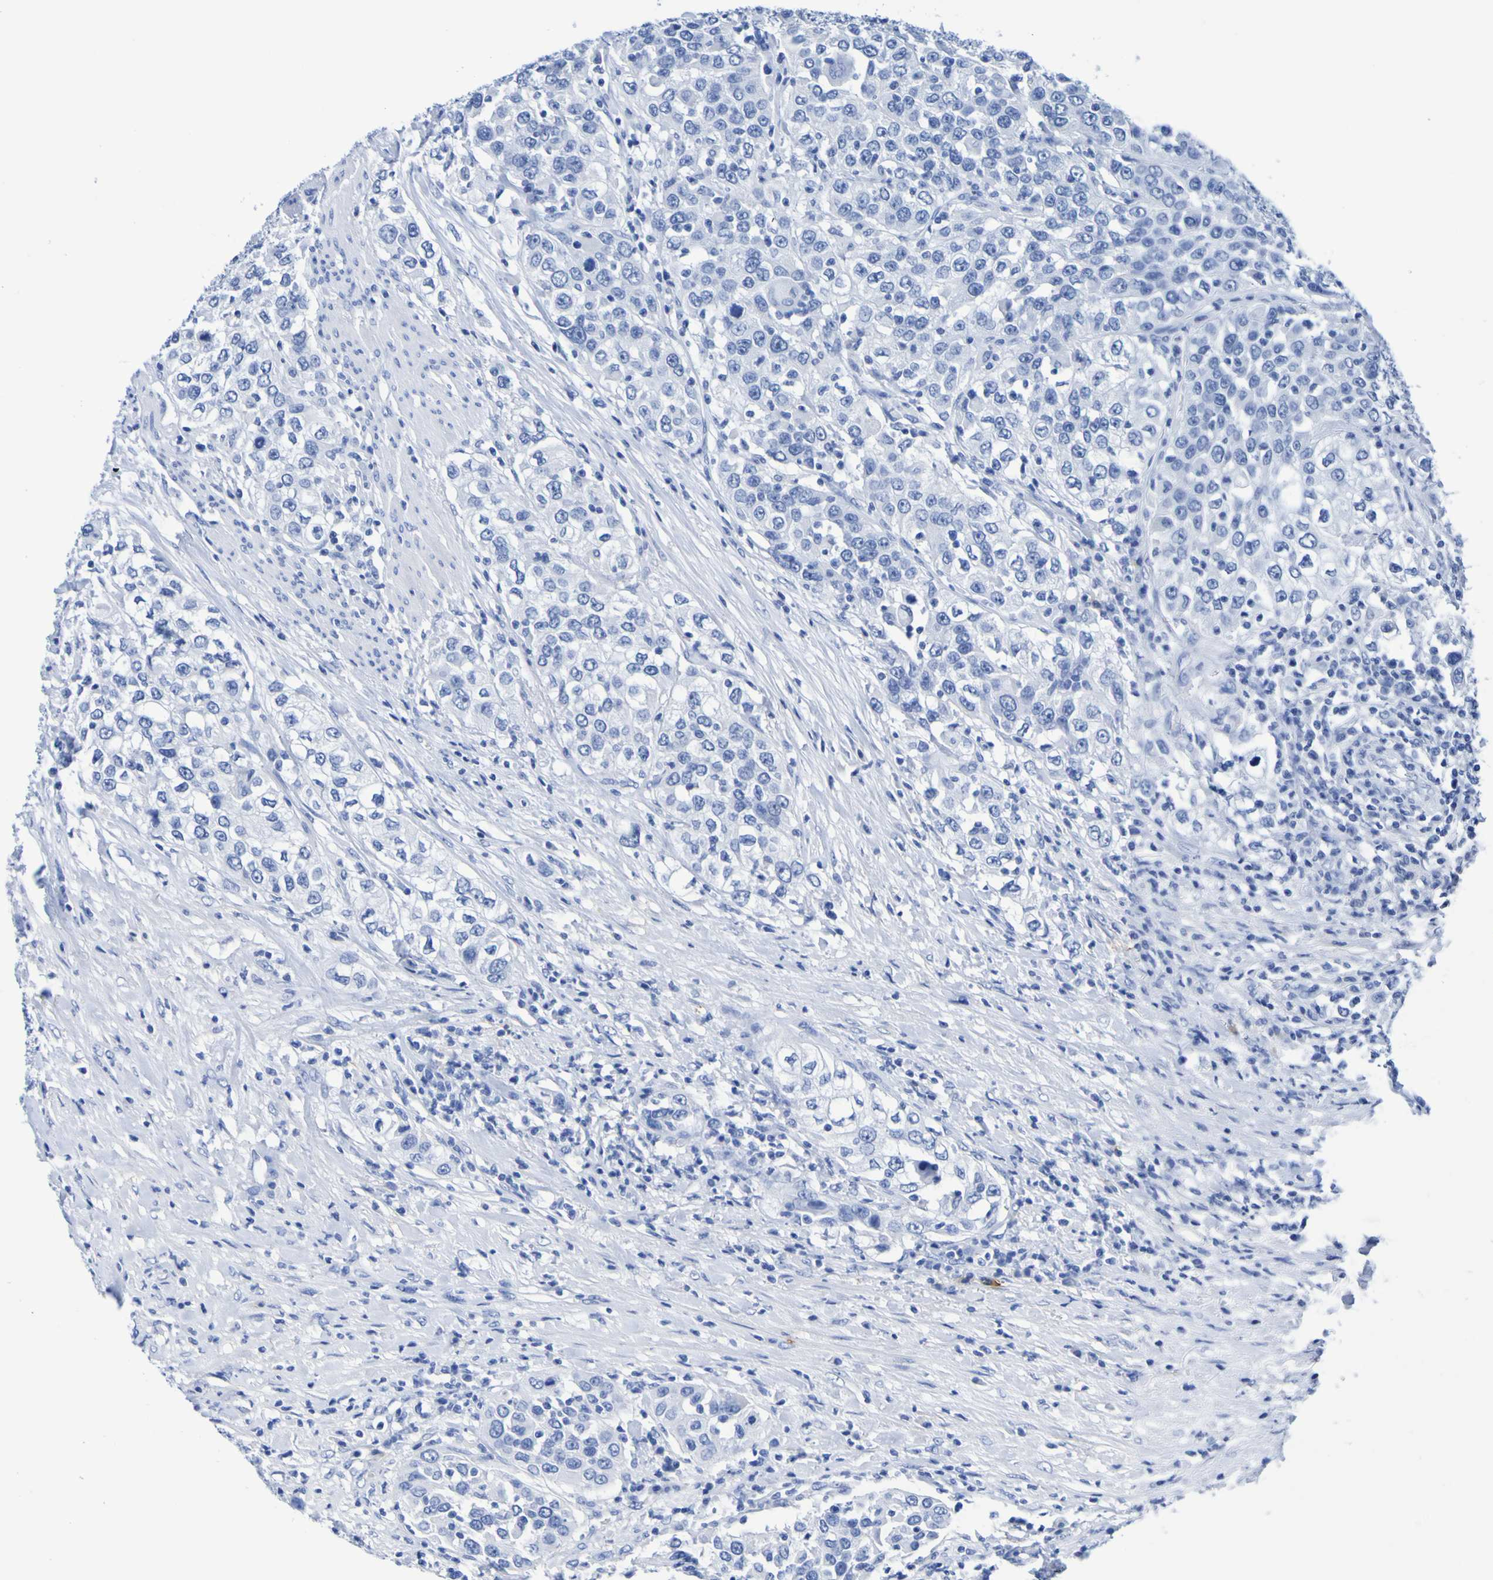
{"staining": {"intensity": "negative", "quantity": "none", "location": "none"}, "tissue": "urothelial cancer", "cell_type": "Tumor cells", "image_type": "cancer", "snomed": [{"axis": "morphology", "description": "Urothelial carcinoma, High grade"}, {"axis": "topography", "description": "Urinary bladder"}], "caption": "Protein analysis of high-grade urothelial carcinoma exhibits no significant expression in tumor cells.", "gene": "DPEP1", "patient": {"sex": "female", "age": 80}}